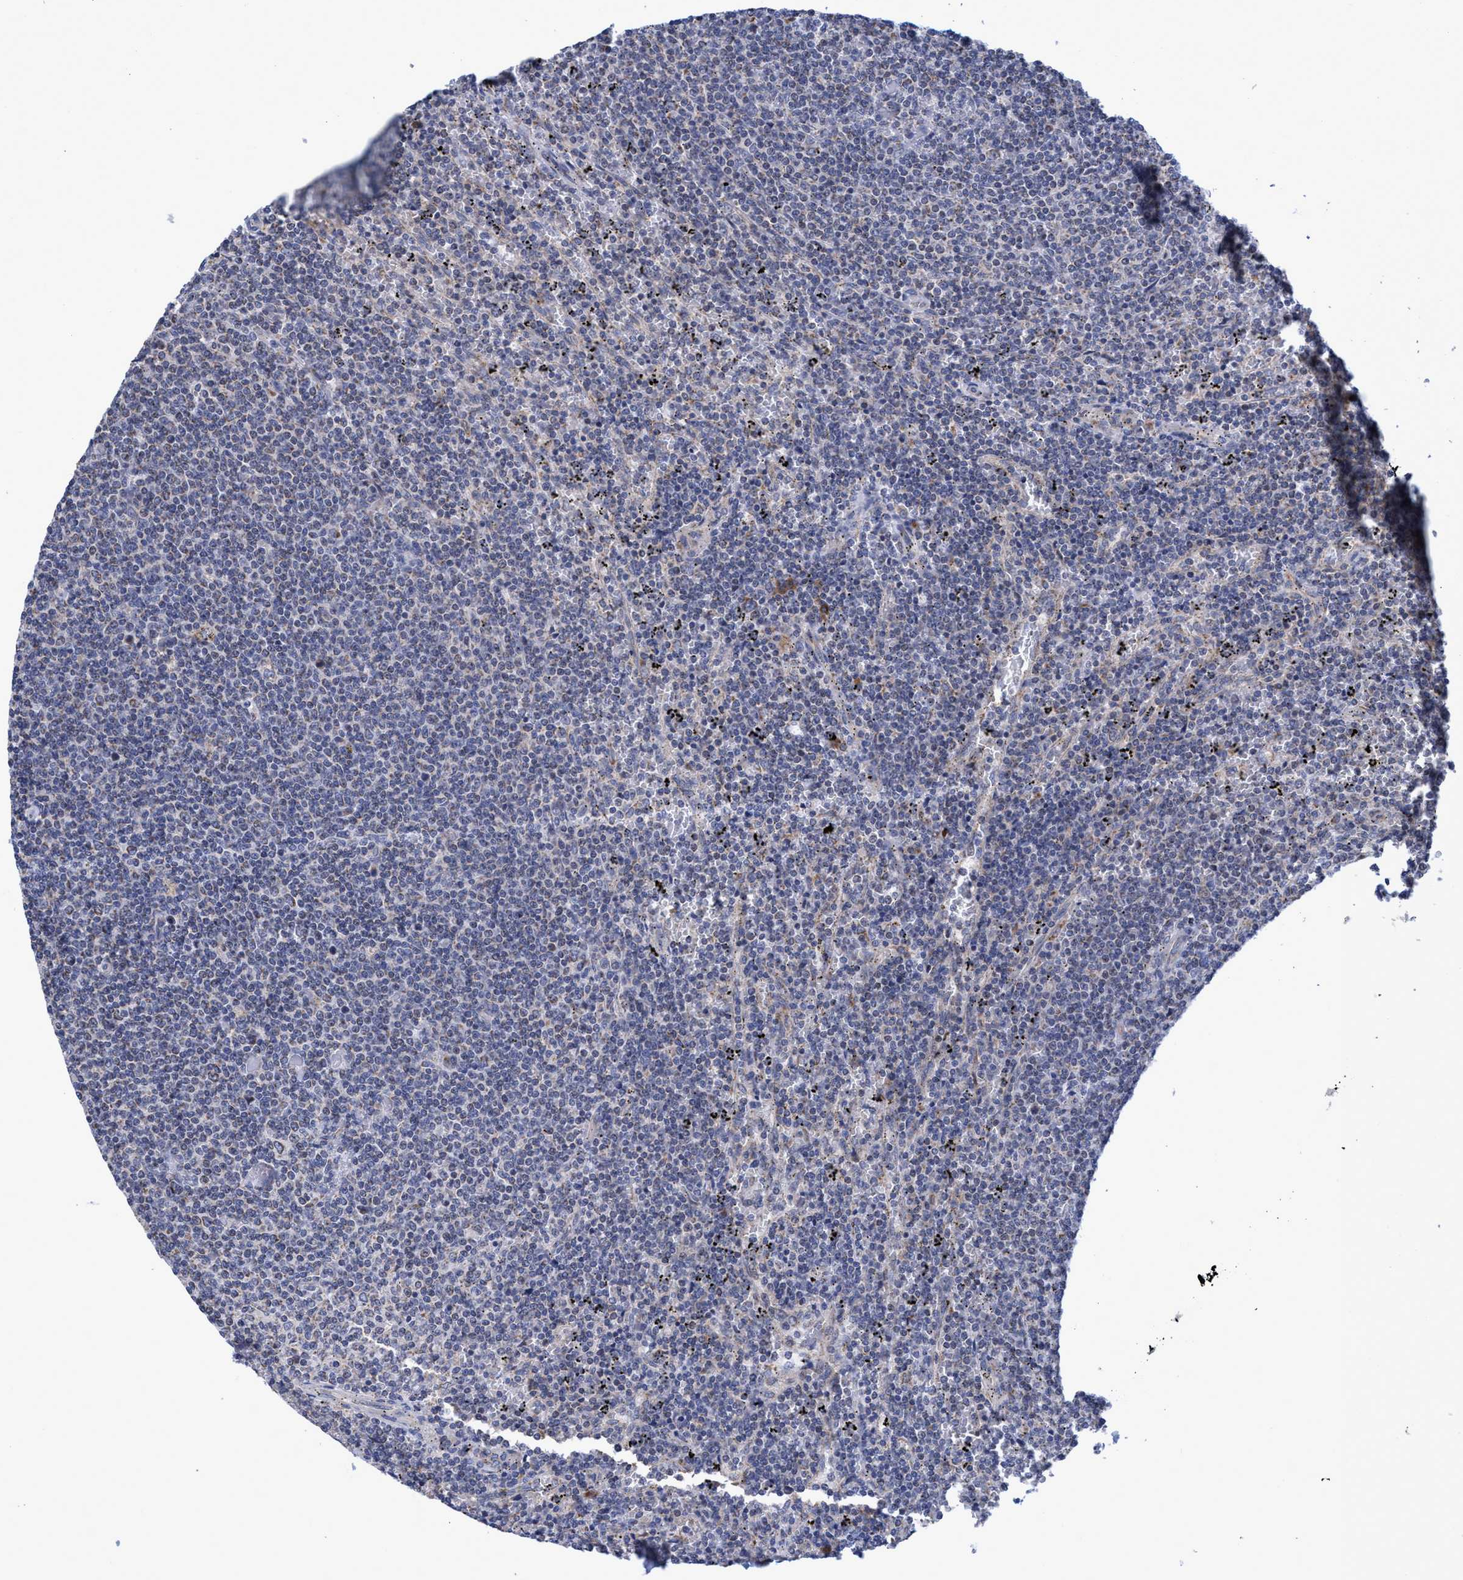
{"staining": {"intensity": "negative", "quantity": "none", "location": "none"}, "tissue": "lymphoma", "cell_type": "Tumor cells", "image_type": "cancer", "snomed": [{"axis": "morphology", "description": "Malignant lymphoma, non-Hodgkin's type, Low grade"}, {"axis": "topography", "description": "Spleen"}], "caption": "This is a histopathology image of immunohistochemistry staining of lymphoma, which shows no staining in tumor cells. Nuclei are stained in blue.", "gene": "NAT16", "patient": {"sex": "female", "age": 50}}